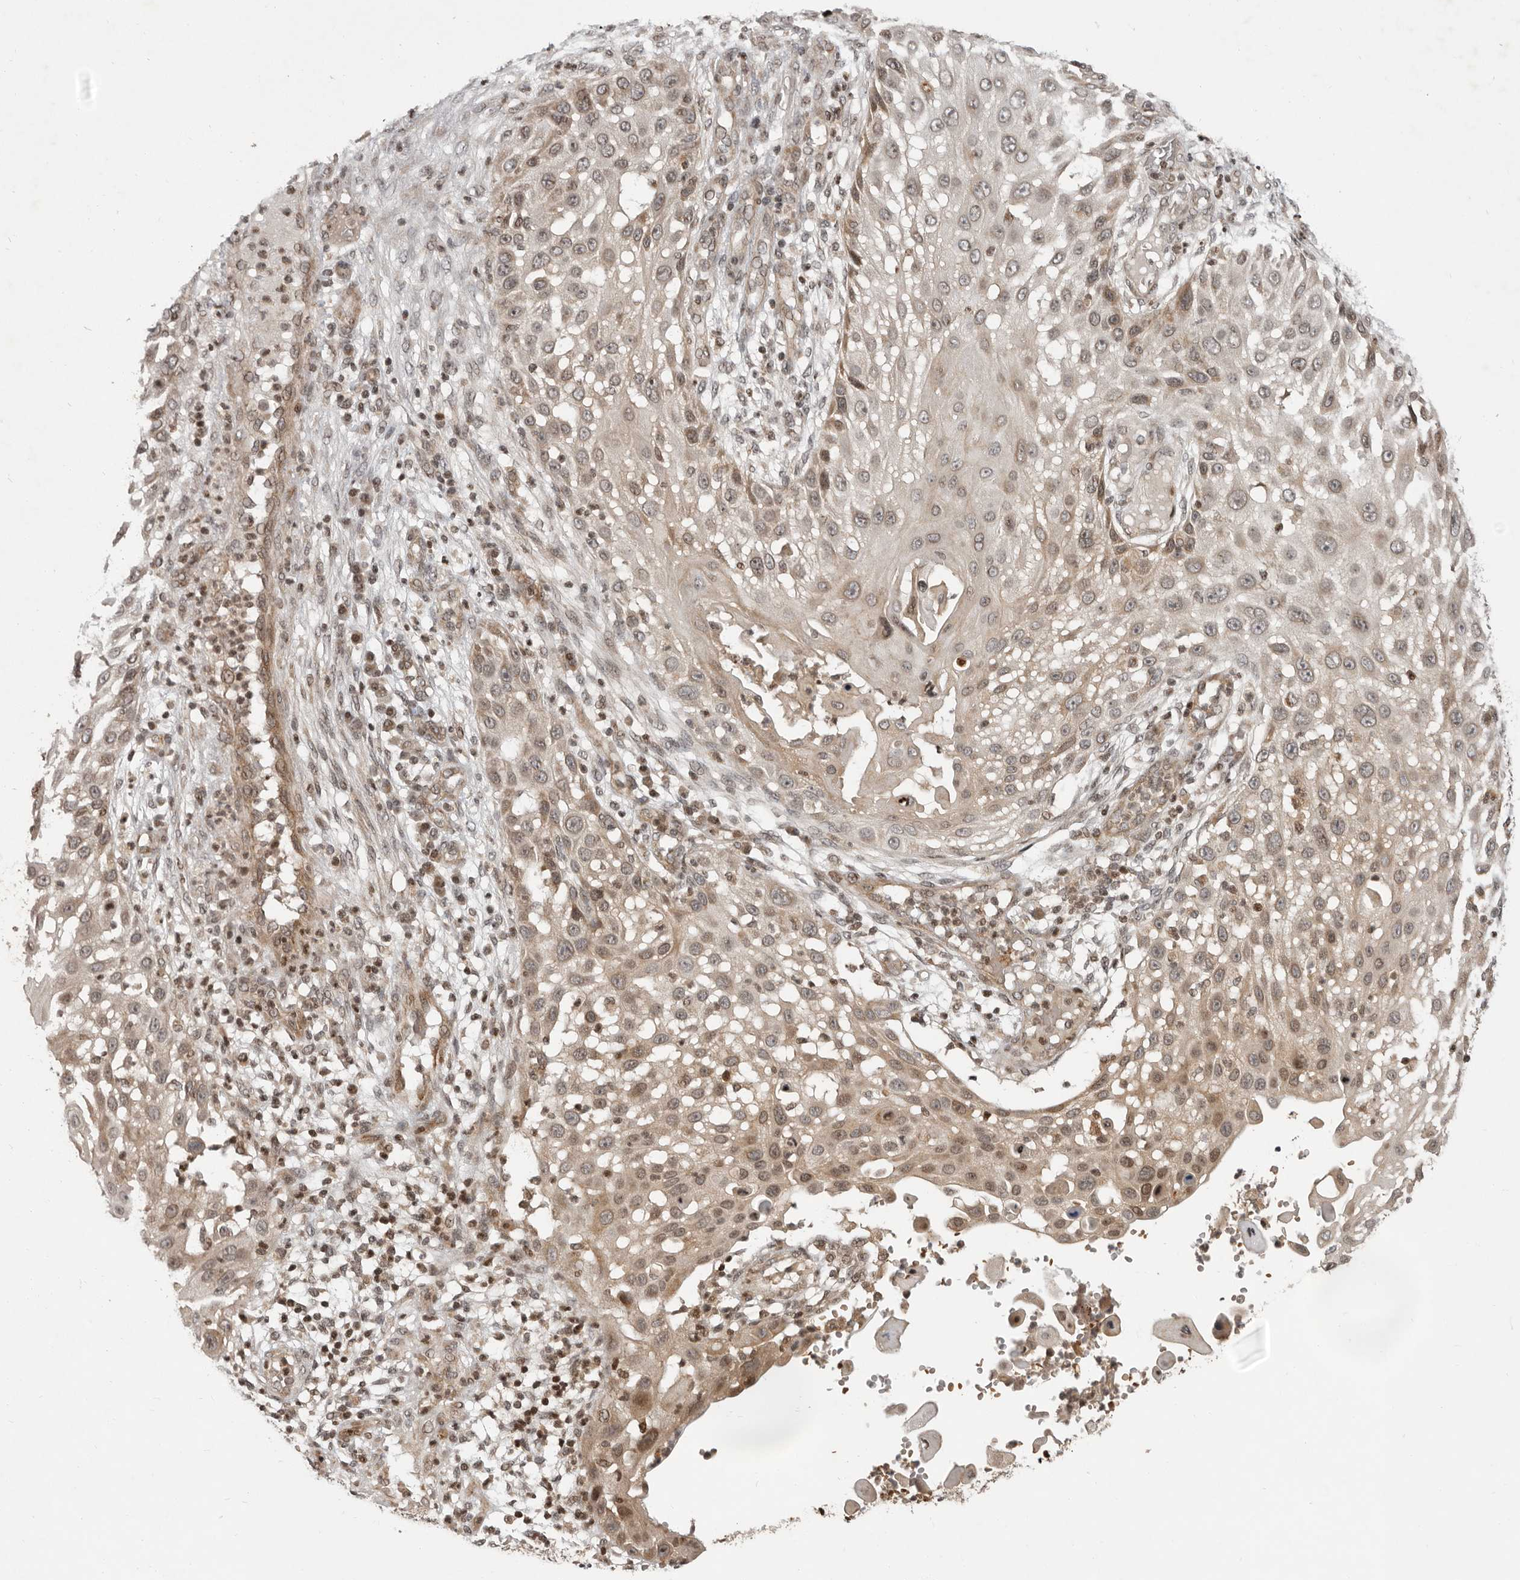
{"staining": {"intensity": "weak", "quantity": ">75%", "location": "nuclear"}, "tissue": "skin cancer", "cell_type": "Tumor cells", "image_type": "cancer", "snomed": [{"axis": "morphology", "description": "Squamous cell carcinoma, NOS"}, {"axis": "topography", "description": "Skin"}], "caption": "Protein expression analysis of squamous cell carcinoma (skin) exhibits weak nuclear staining in about >75% of tumor cells.", "gene": "RABIF", "patient": {"sex": "female", "age": 44}}